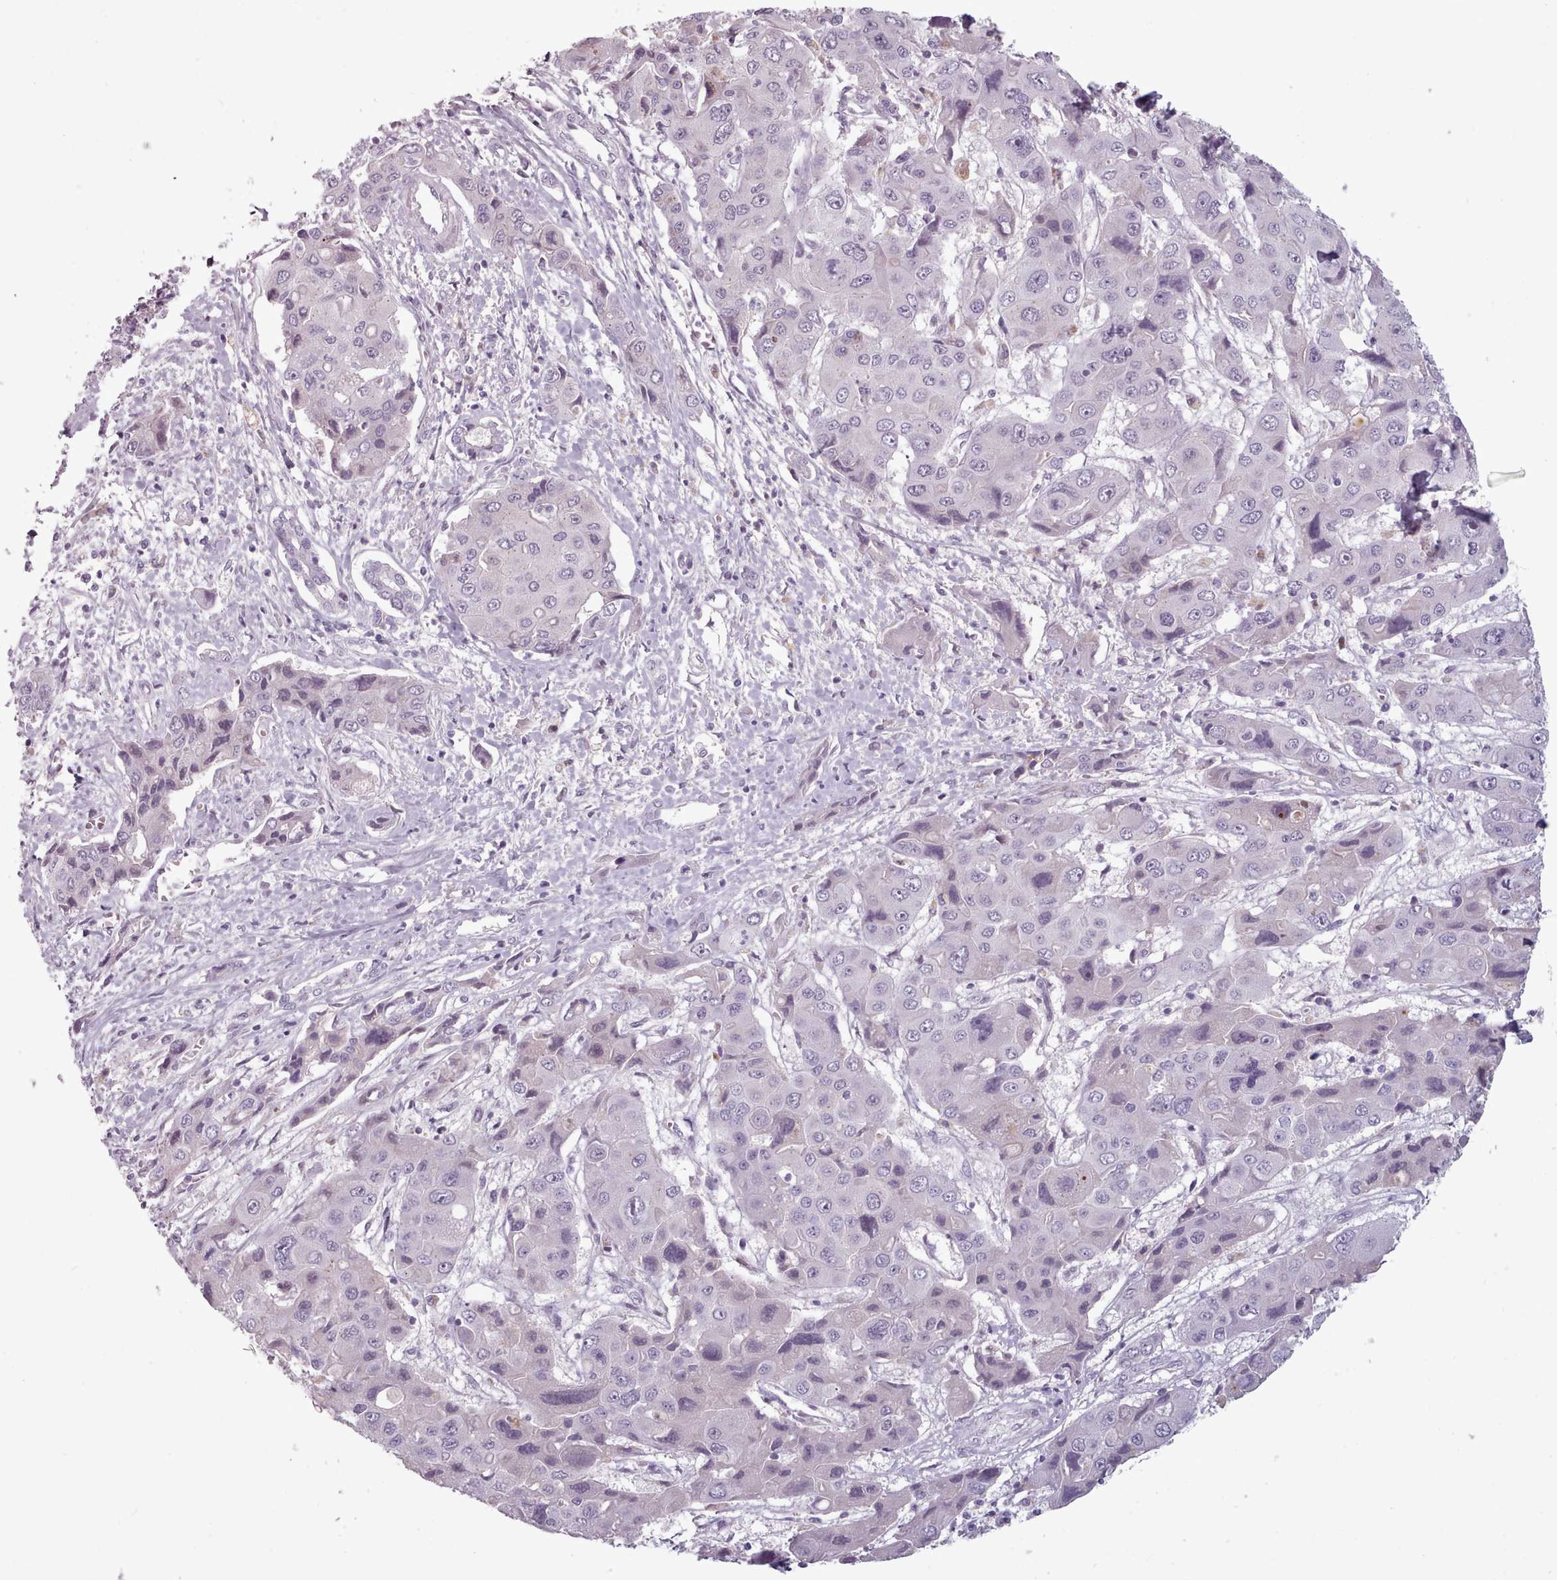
{"staining": {"intensity": "negative", "quantity": "none", "location": "none"}, "tissue": "liver cancer", "cell_type": "Tumor cells", "image_type": "cancer", "snomed": [{"axis": "morphology", "description": "Cholangiocarcinoma"}, {"axis": "topography", "description": "Liver"}], "caption": "This is an IHC image of human liver cholangiocarcinoma. There is no staining in tumor cells.", "gene": "PBX4", "patient": {"sex": "male", "age": 67}}